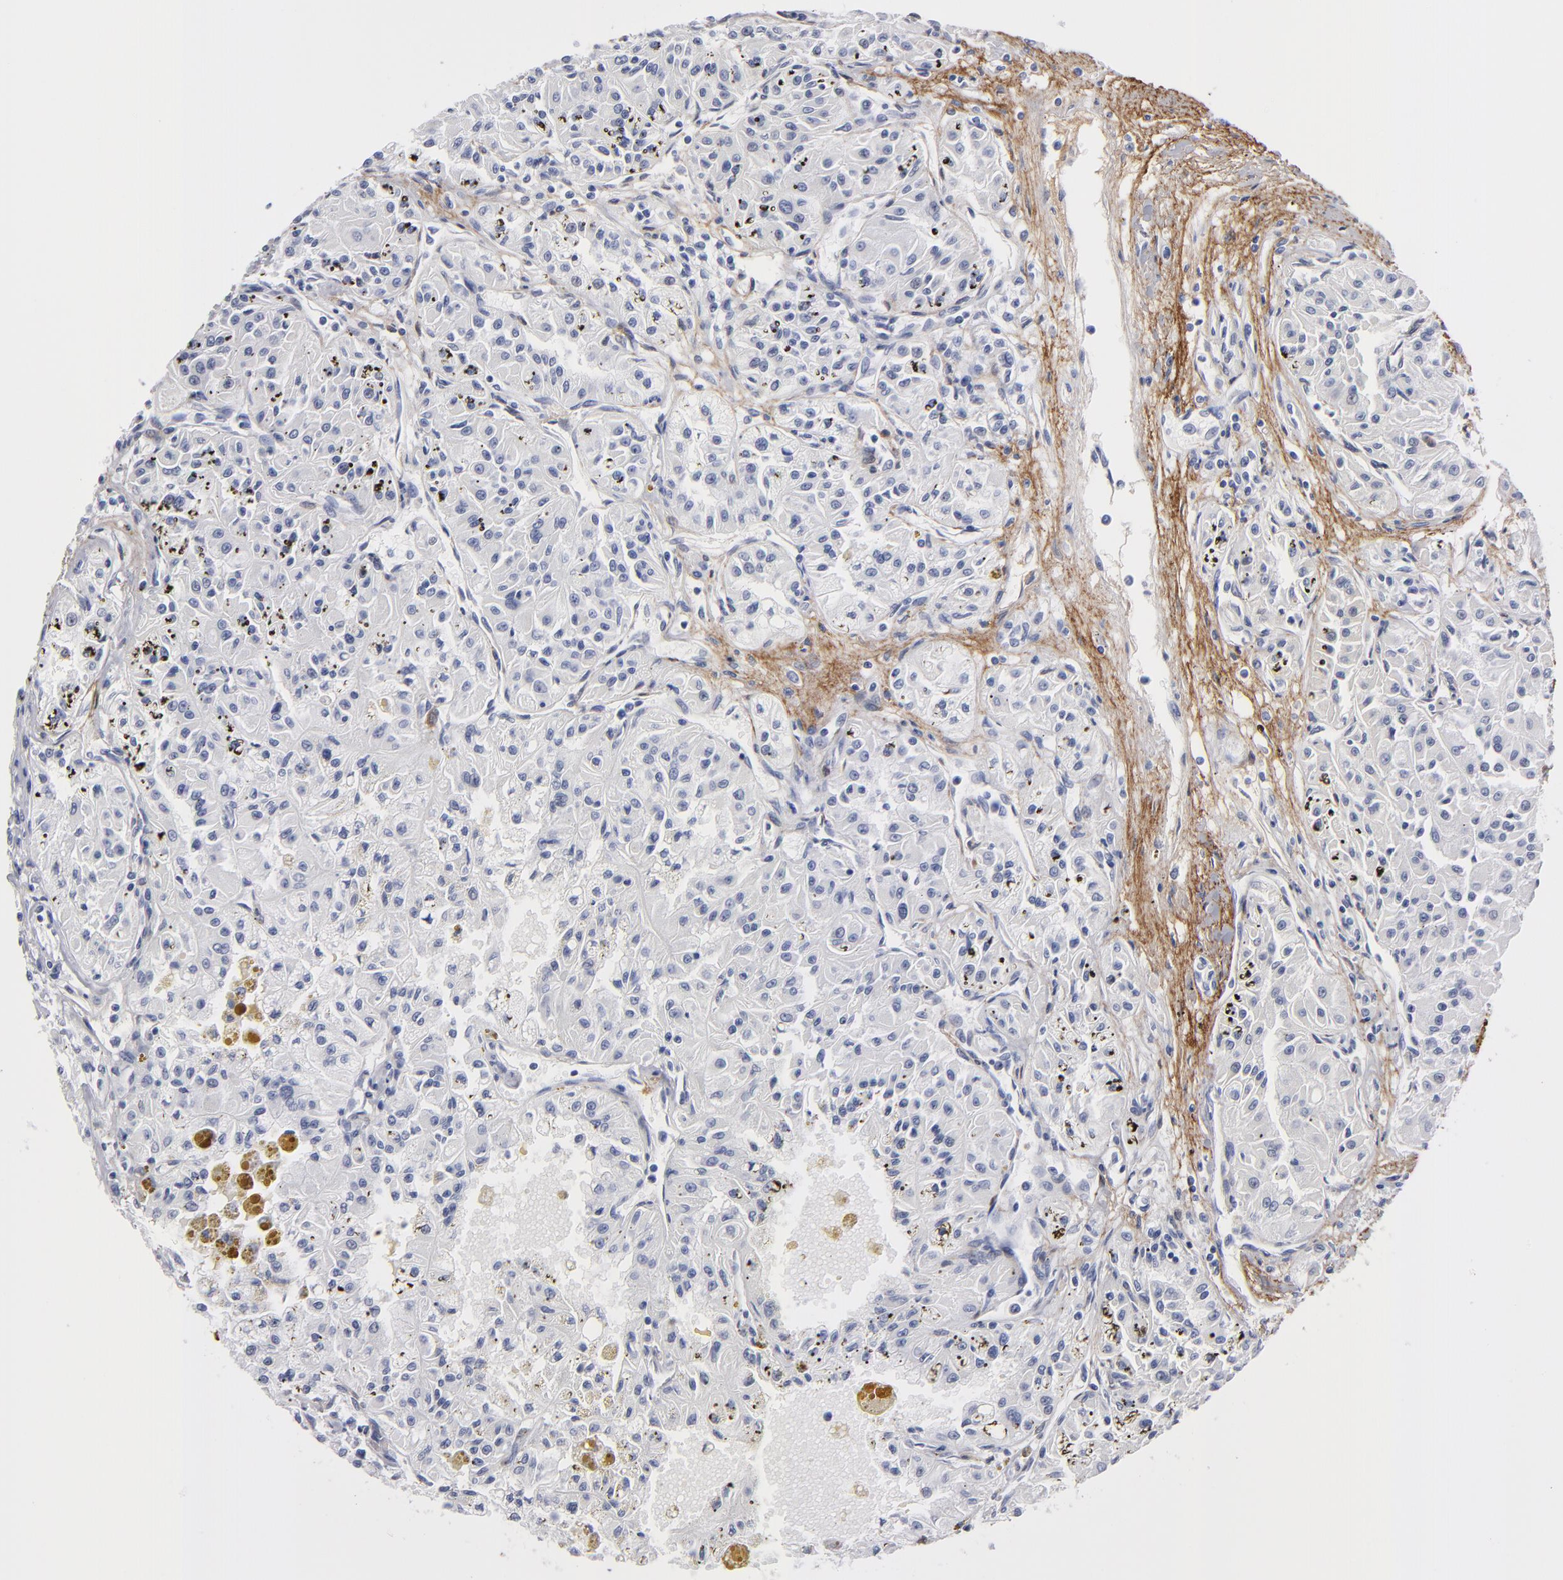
{"staining": {"intensity": "negative", "quantity": "none", "location": "none"}, "tissue": "renal cancer", "cell_type": "Tumor cells", "image_type": "cancer", "snomed": [{"axis": "morphology", "description": "Adenocarcinoma, NOS"}, {"axis": "topography", "description": "Kidney"}], "caption": "This is an immunohistochemistry micrograph of renal adenocarcinoma. There is no positivity in tumor cells.", "gene": "EMILIN1", "patient": {"sex": "male", "age": 78}}